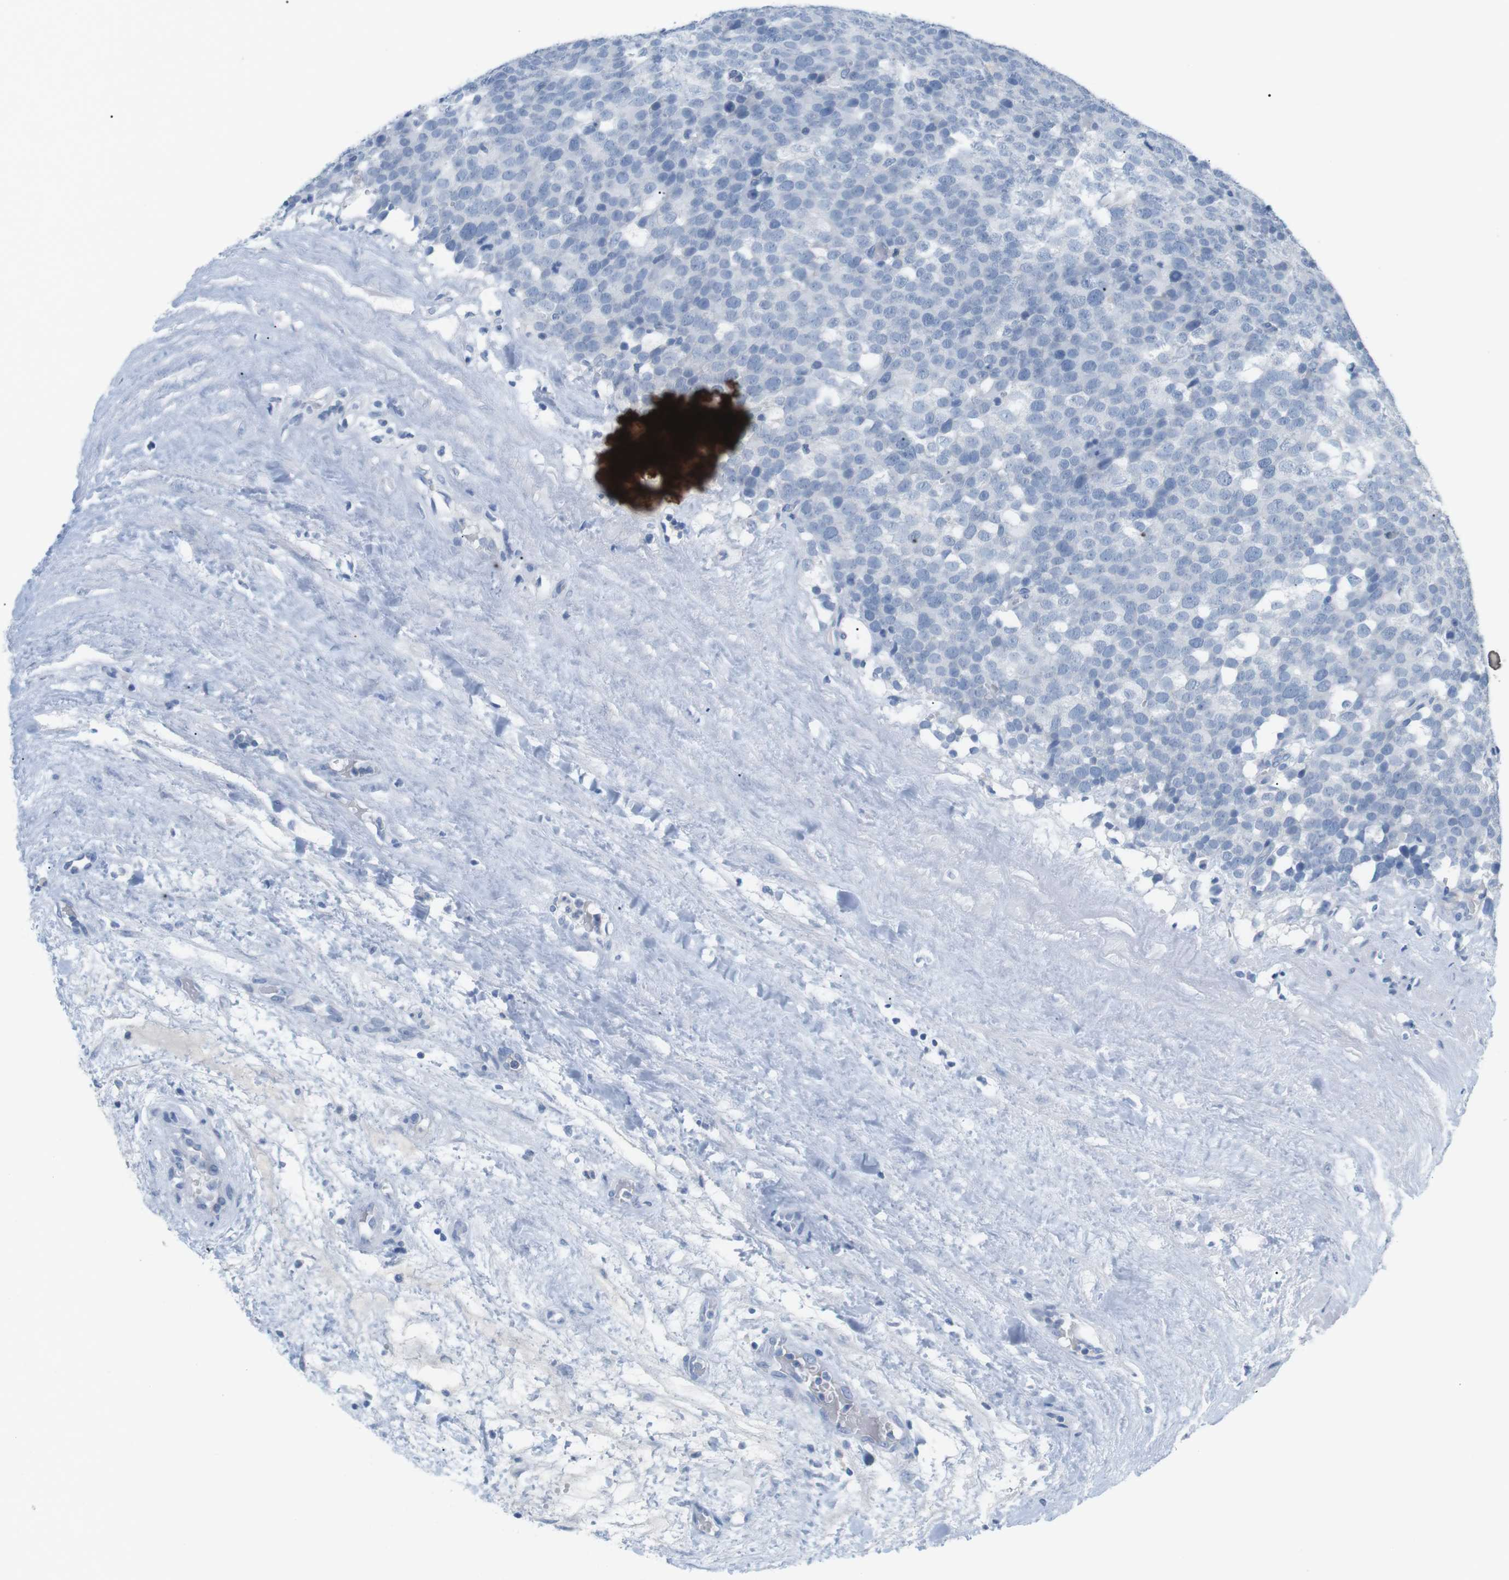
{"staining": {"intensity": "negative", "quantity": "none", "location": "none"}, "tissue": "testis cancer", "cell_type": "Tumor cells", "image_type": "cancer", "snomed": [{"axis": "morphology", "description": "Seminoma, NOS"}, {"axis": "topography", "description": "Testis"}], "caption": "This histopathology image is of testis seminoma stained with IHC to label a protein in brown with the nuclei are counter-stained blue. There is no staining in tumor cells.", "gene": "HBG2", "patient": {"sex": "male", "age": 71}}